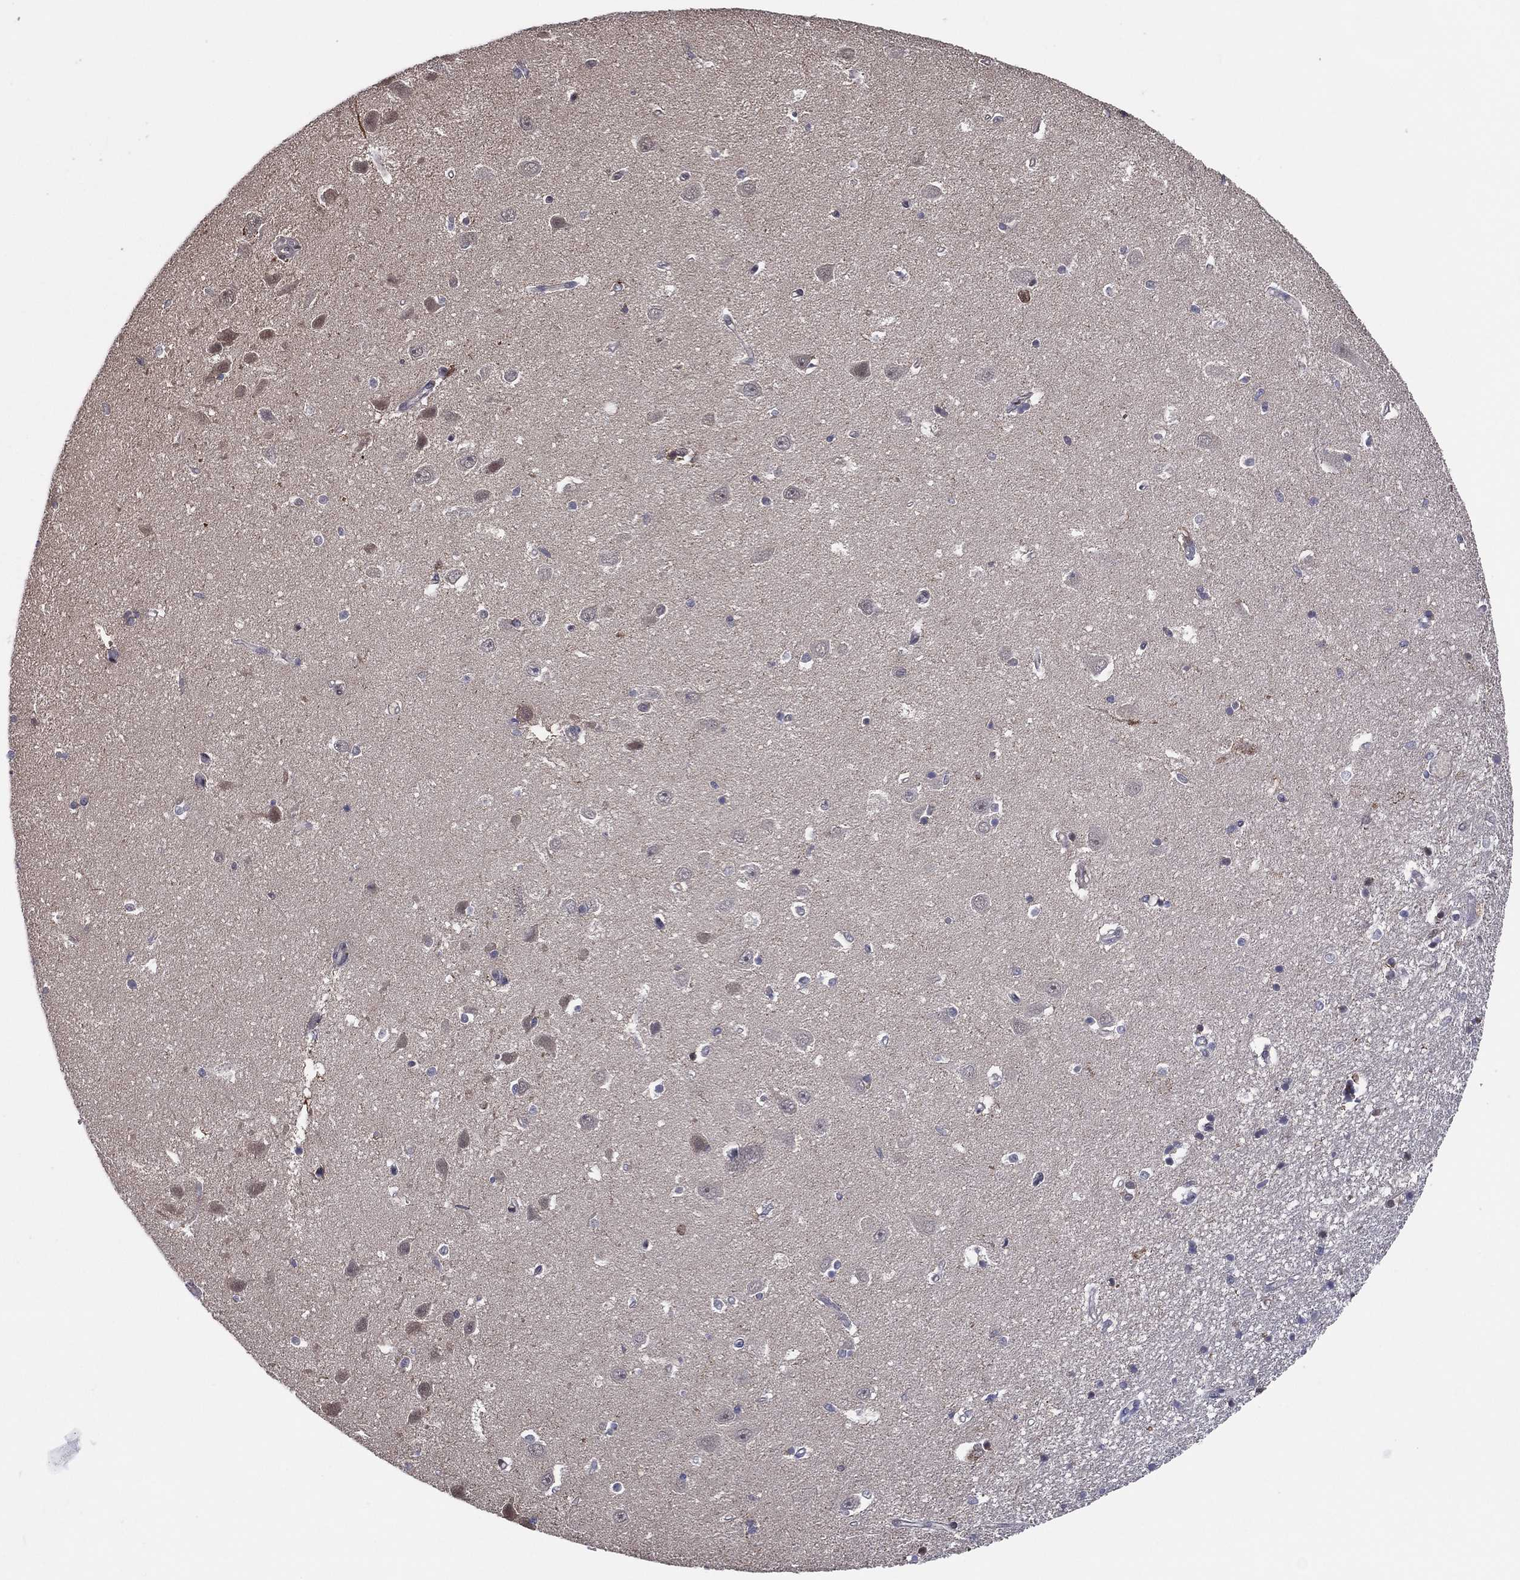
{"staining": {"intensity": "negative", "quantity": "none", "location": "none"}, "tissue": "hippocampus", "cell_type": "Glial cells", "image_type": "normal", "snomed": [{"axis": "morphology", "description": "Normal tissue, NOS"}, {"axis": "topography", "description": "Hippocampus"}], "caption": "The photomicrograph shows no significant staining in glial cells of hippocampus.", "gene": "ICOSLG", "patient": {"sex": "female", "age": 64}}